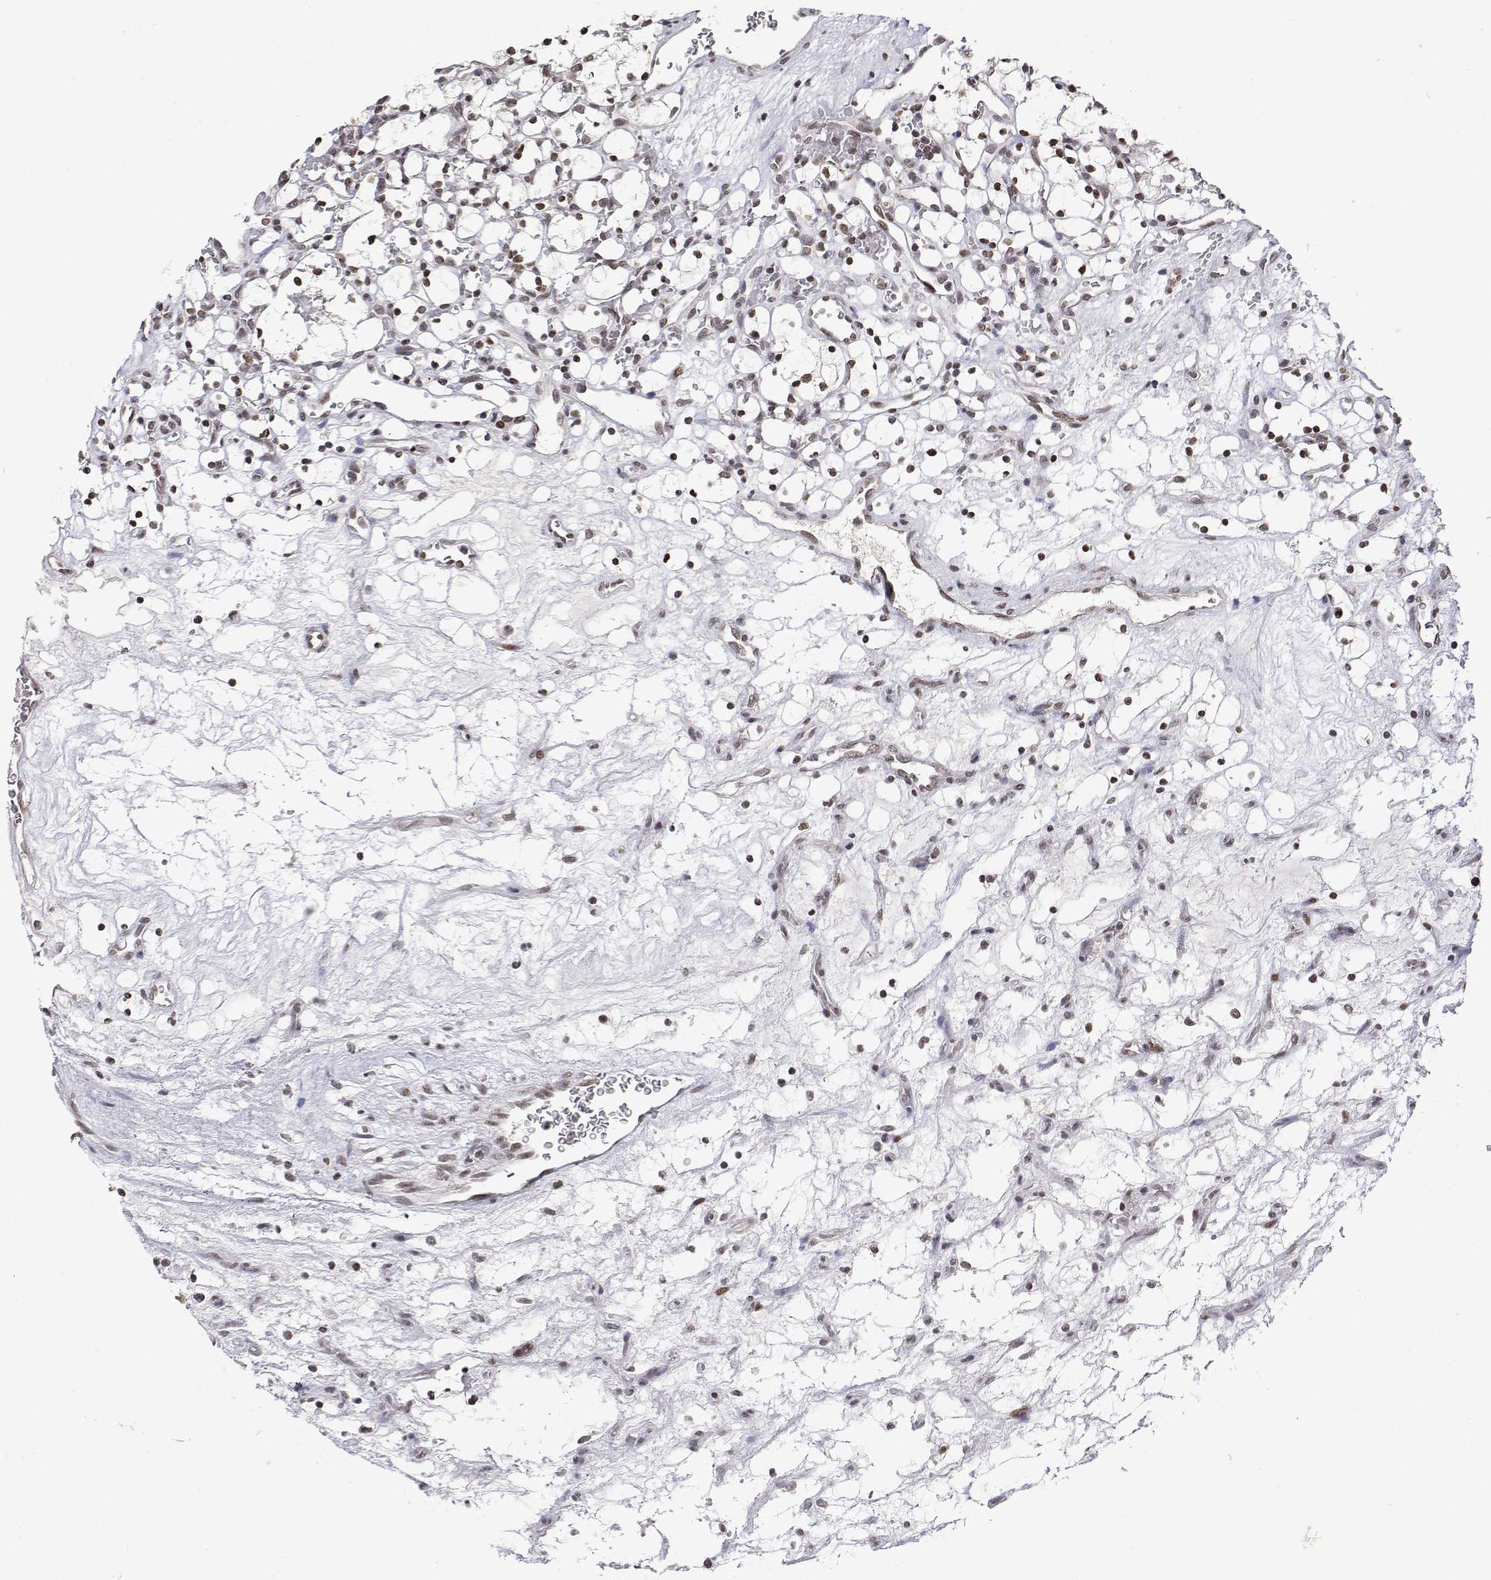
{"staining": {"intensity": "weak", "quantity": ">75%", "location": "nuclear"}, "tissue": "renal cancer", "cell_type": "Tumor cells", "image_type": "cancer", "snomed": [{"axis": "morphology", "description": "Adenocarcinoma, NOS"}, {"axis": "topography", "description": "Kidney"}], "caption": "This micrograph exhibits renal cancer stained with immunohistochemistry (IHC) to label a protein in brown. The nuclear of tumor cells show weak positivity for the protein. Nuclei are counter-stained blue.", "gene": "XPC", "patient": {"sex": "female", "age": 69}}